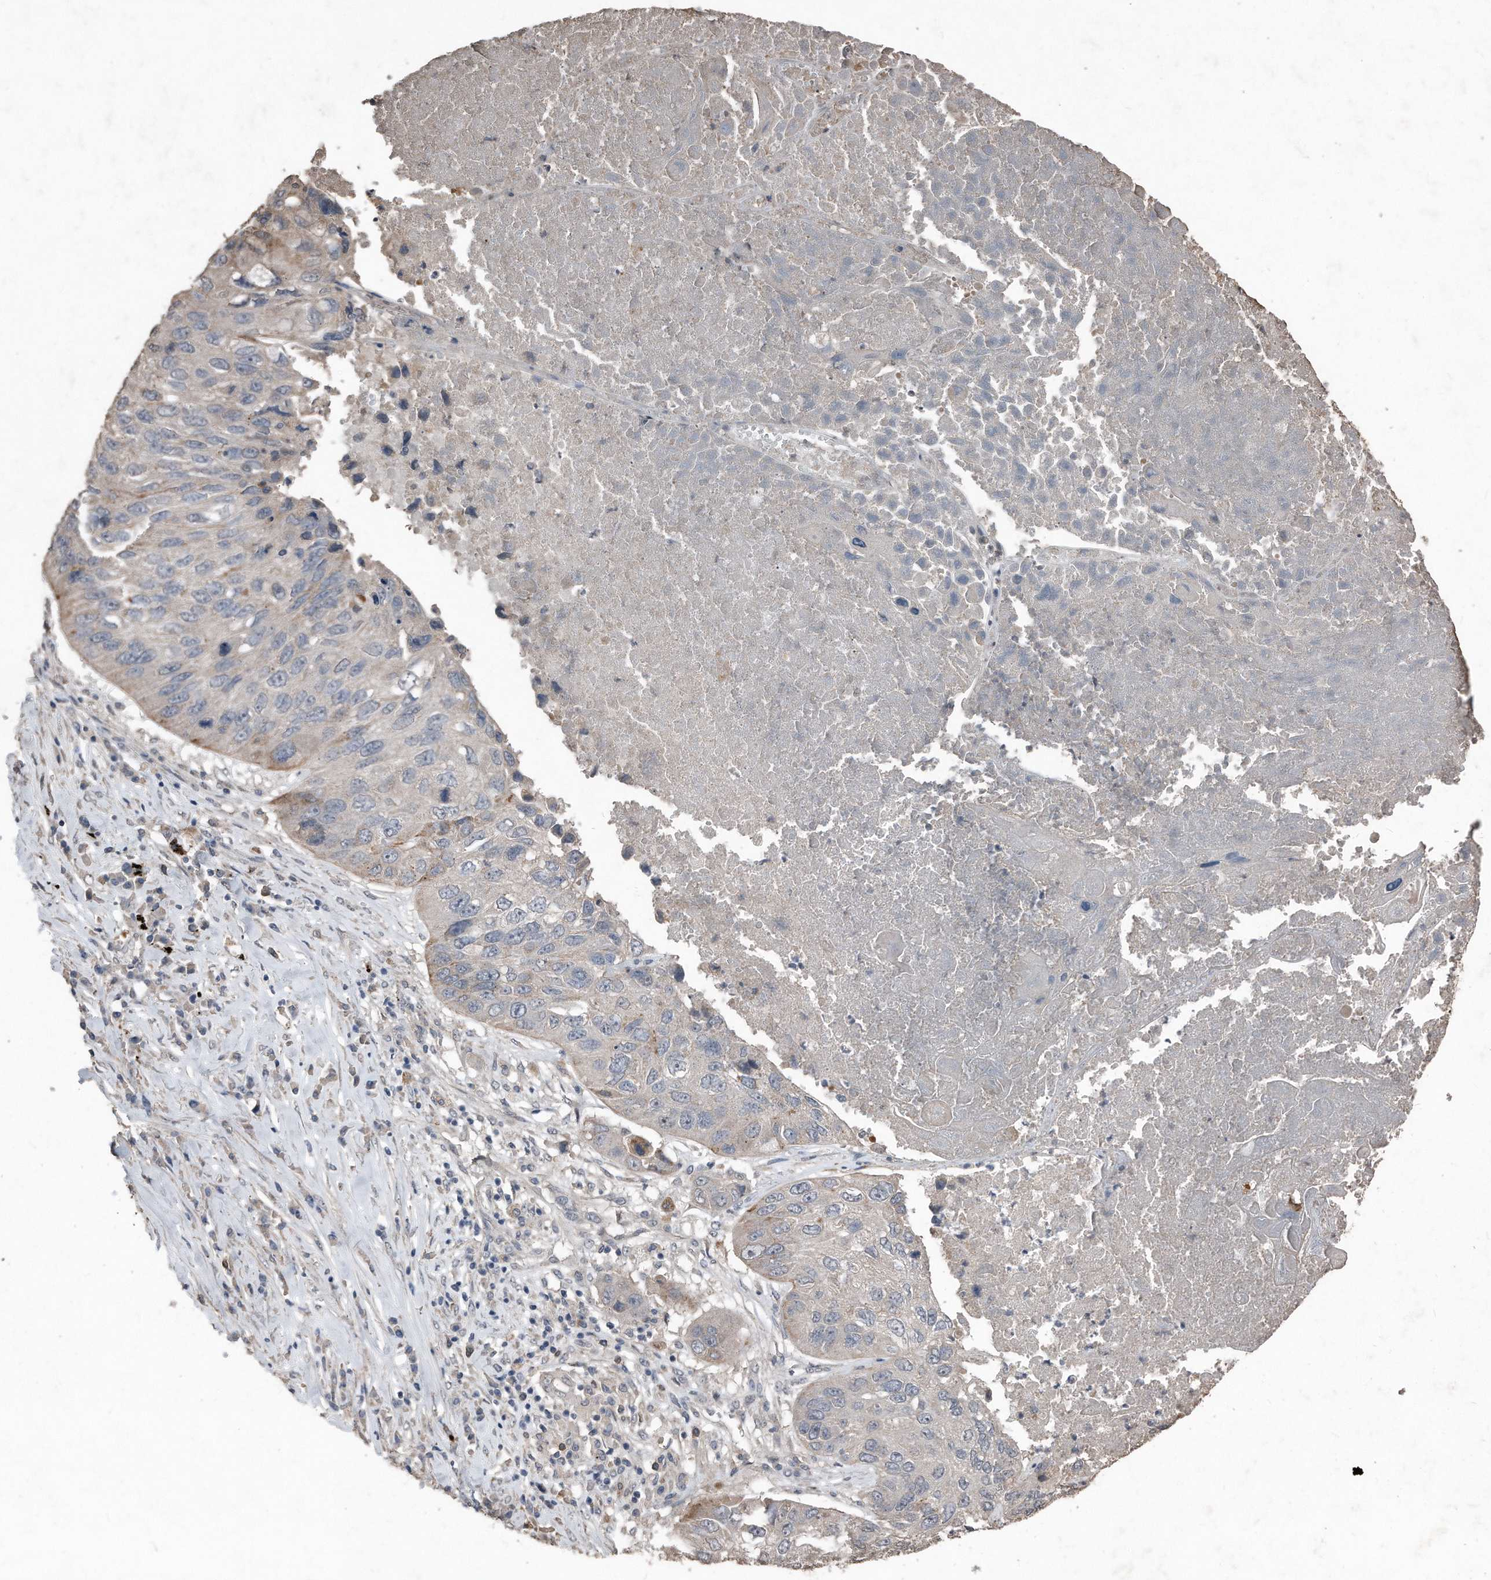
{"staining": {"intensity": "weak", "quantity": "<25%", "location": "cytoplasmic/membranous"}, "tissue": "lung cancer", "cell_type": "Tumor cells", "image_type": "cancer", "snomed": [{"axis": "morphology", "description": "Squamous cell carcinoma, NOS"}, {"axis": "topography", "description": "Lung"}], "caption": "This is a micrograph of IHC staining of lung squamous cell carcinoma, which shows no staining in tumor cells.", "gene": "ANKRD10", "patient": {"sex": "male", "age": 61}}